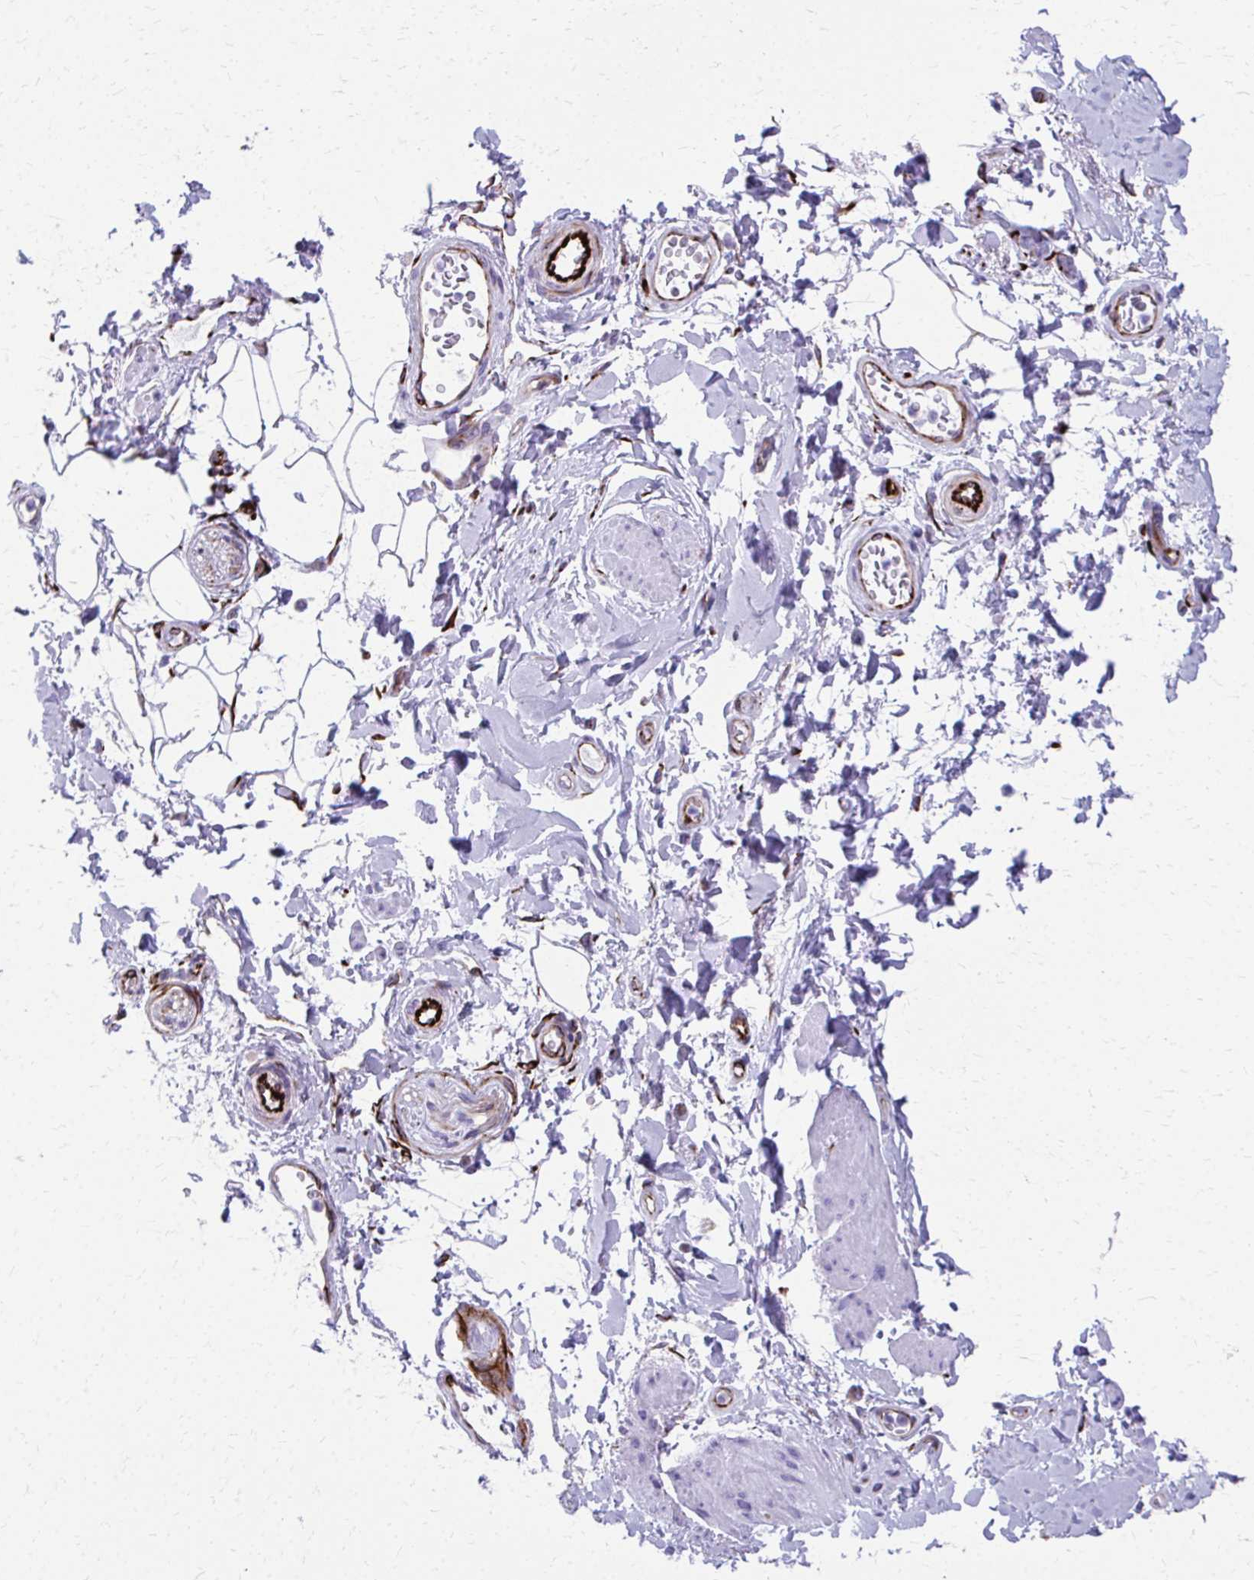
{"staining": {"intensity": "negative", "quantity": "none", "location": "none"}, "tissue": "adipose tissue", "cell_type": "Adipocytes", "image_type": "normal", "snomed": [{"axis": "morphology", "description": "Normal tissue, NOS"}, {"axis": "topography", "description": "Urinary bladder"}, {"axis": "topography", "description": "Peripheral nerve tissue"}], "caption": "An immunohistochemistry histopathology image of normal adipose tissue is shown. There is no staining in adipocytes of adipose tissue.", "gene": "TRIM6", "patient": {"sex": "female", "age": 60}}